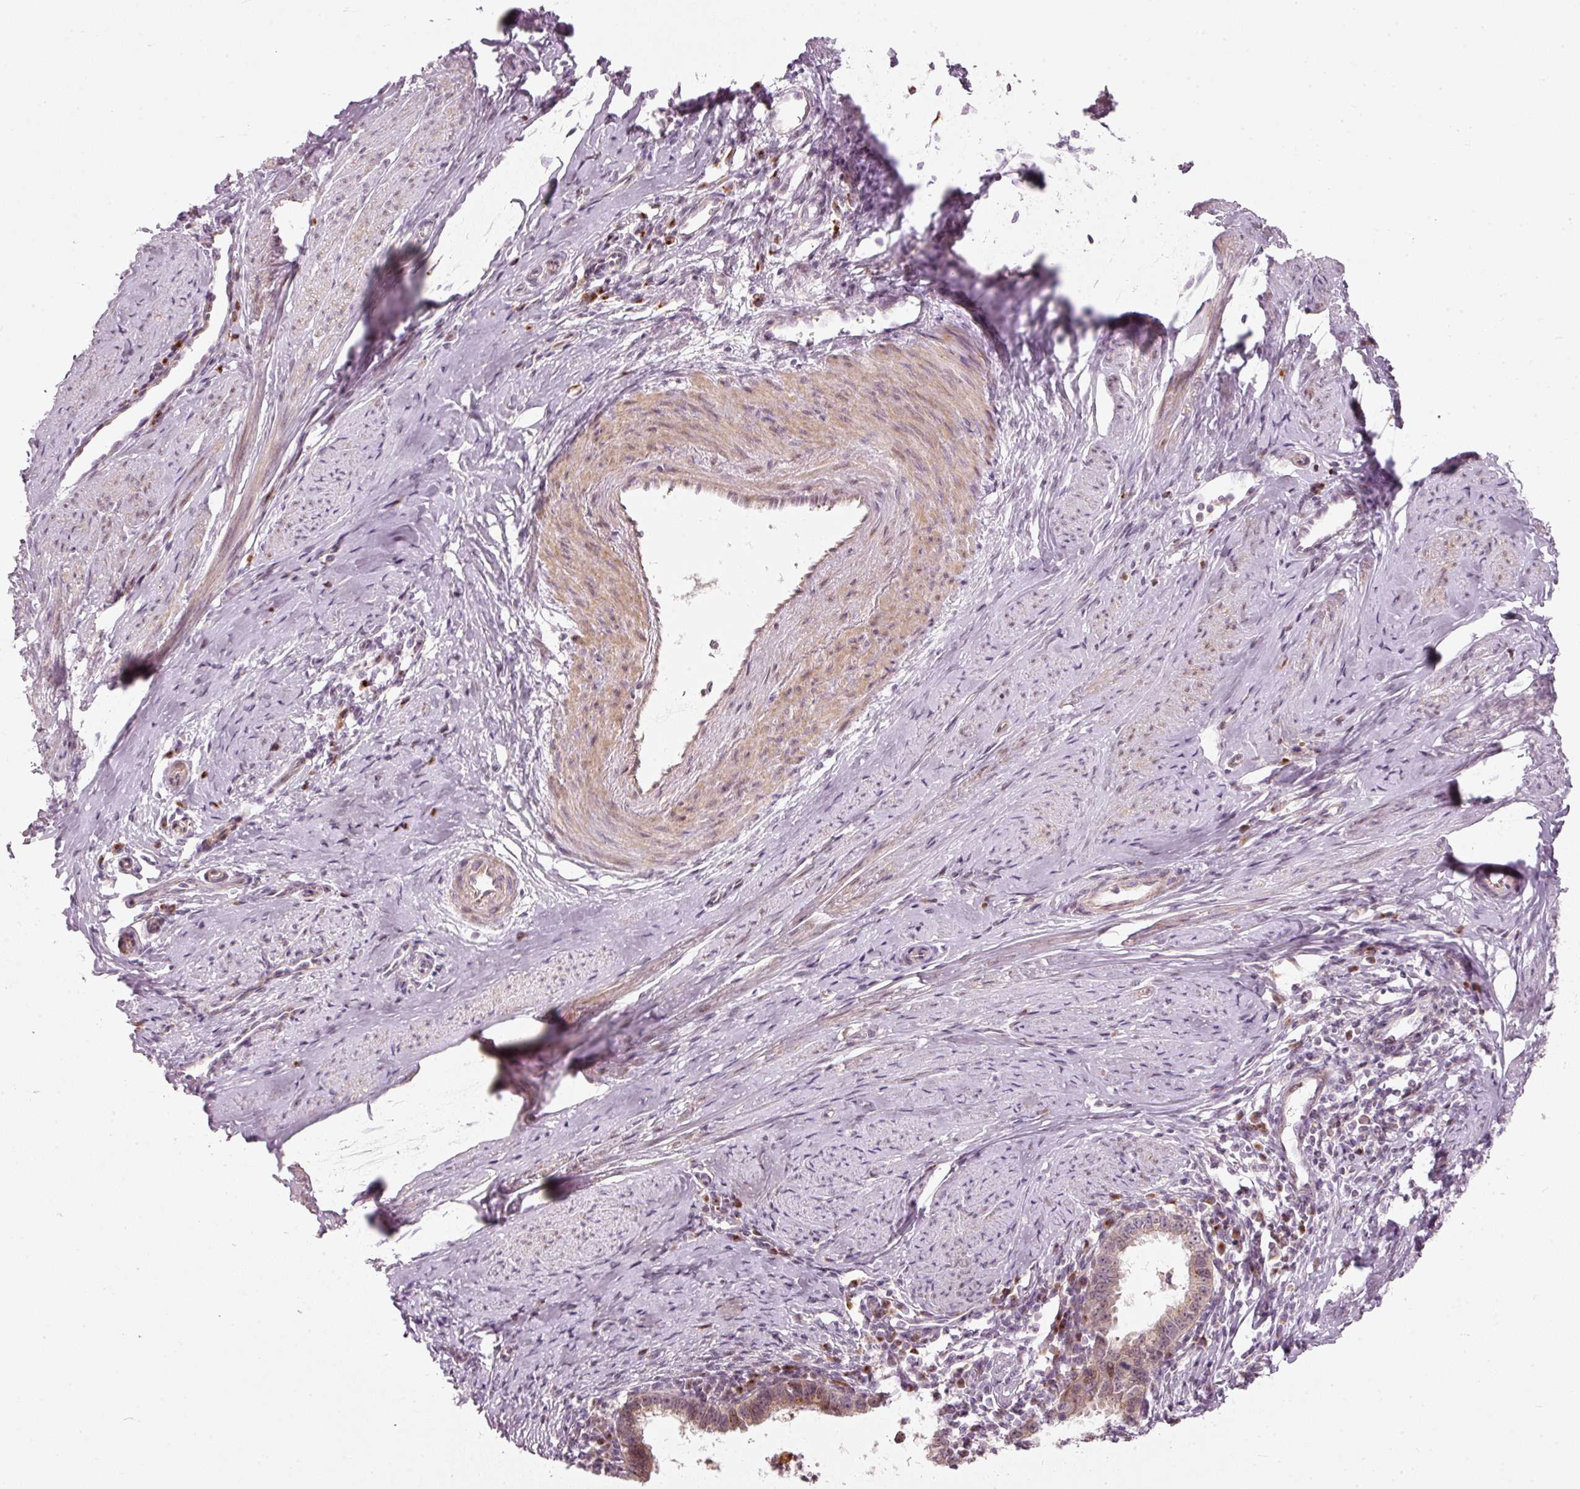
{"staining": {"intensity": "moderate", "quantity": ">75%", "location": "cytoplasmic/membranous"}, "tissue": "cervical cancer", "cell_type": "Tumor cells", "image_type": "cancer", "snomed": [{"axis": "morphology", "description": "Adenocarcinoma, NOS"}, {"axis": "topography", "description": "Cervix"}], "caption": "Human cervical cancer (adenocarcinoma) stained with a brown dye shows moderate cytoplasmic/membranous positive expression in about >75% of tumor cells.", "gene": "SLC20A1", "patient": {"sex": "female", "age": 36}}